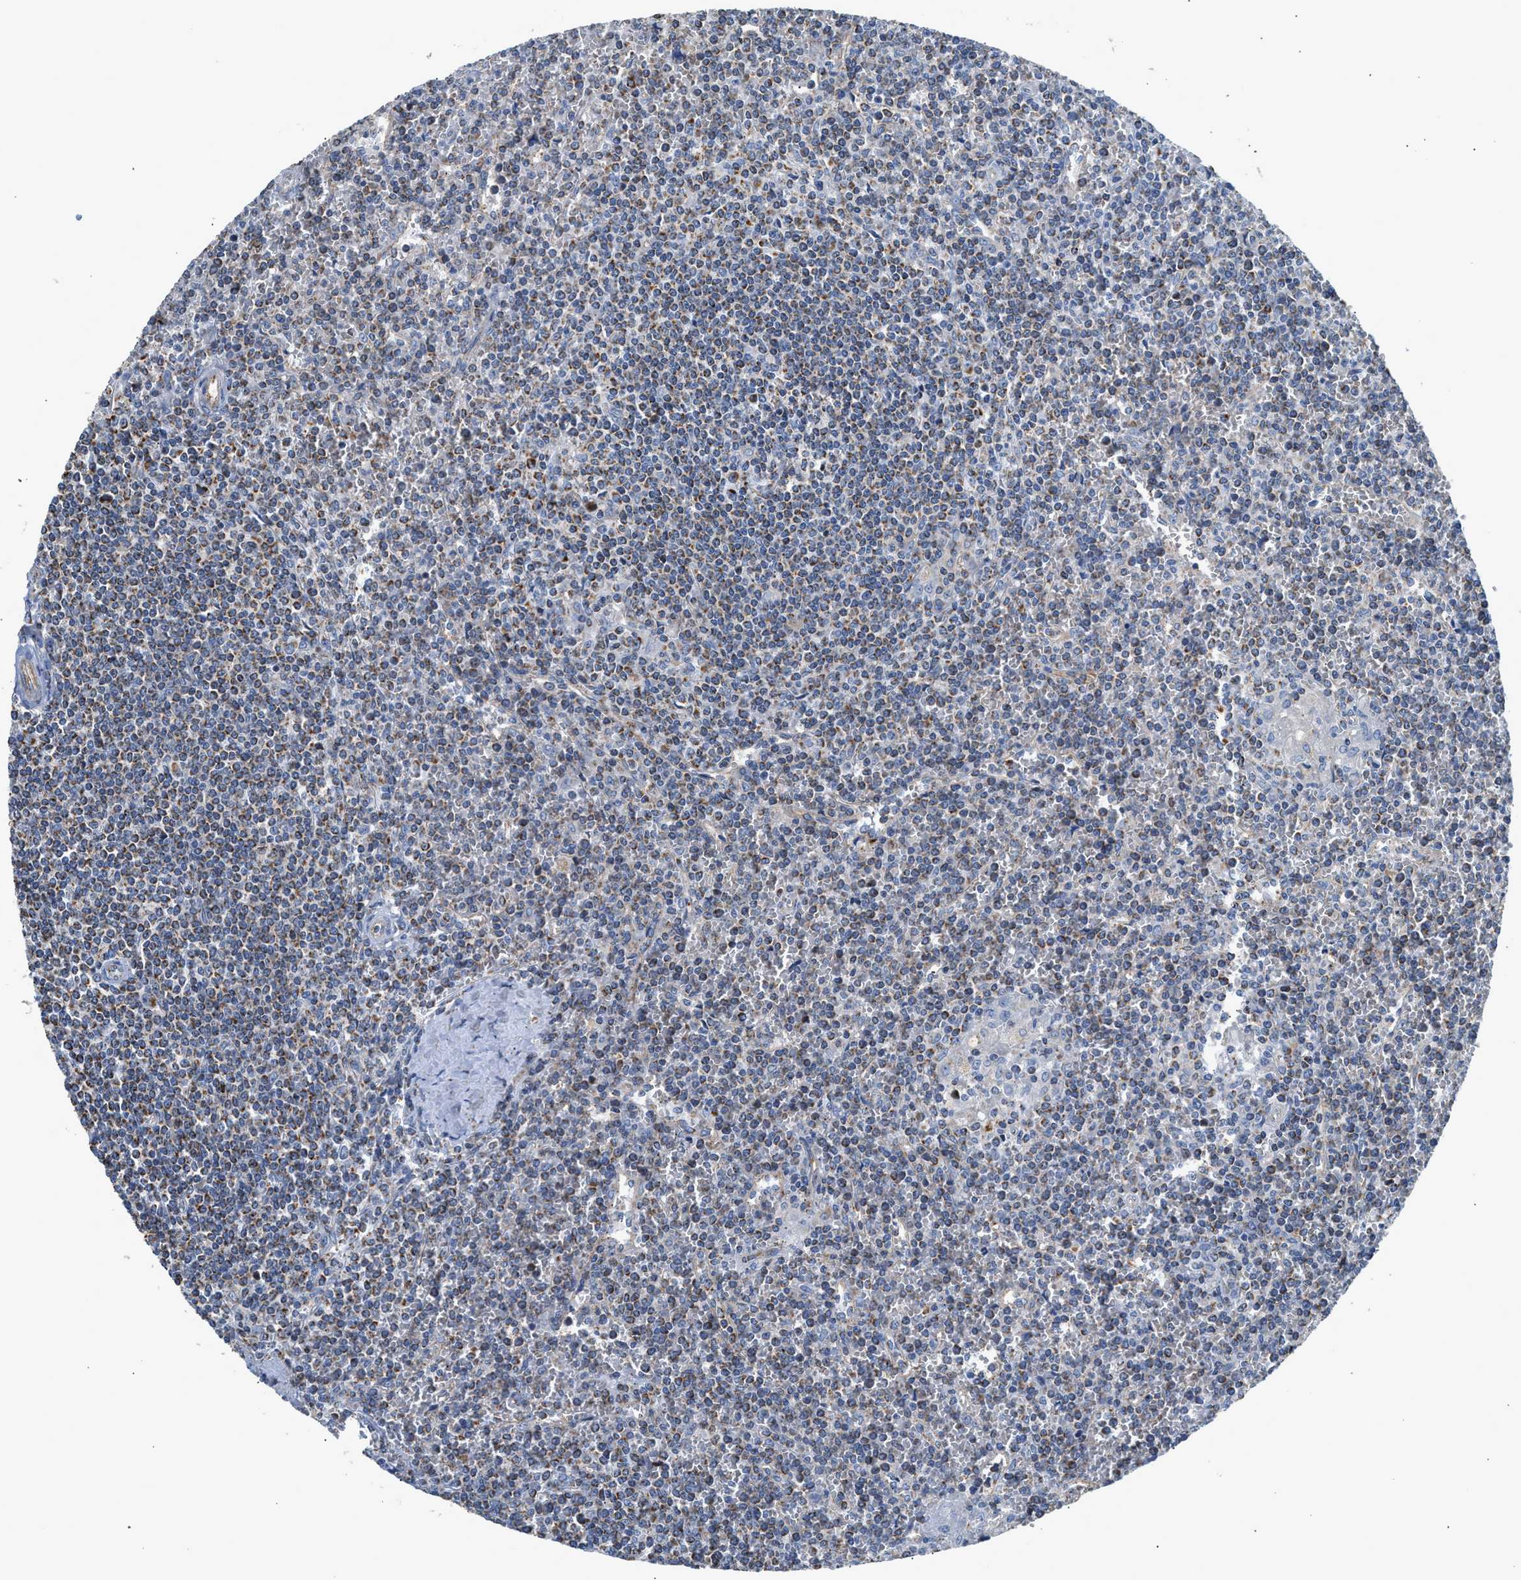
{"staining": {"intensity": "weak", "quantity": "25%-75%", "location": "cytoplasmic/membranous"}, "tissue": "lymphoma", "cell_type": "Tumor cells", "image_type": "cancer", "snomed": [{"axis": "morphology", "description": "Malignant lymphoma, non-Hodgkin's type, Low grade"}, {"axis": "topography", "description": "Spleen"}], "caption": "High-magnification brightfield microscopy of low-grade malignant lymphoma, non-Hodgkin's type stained with DAB (brown) and counterstained with hematoxylin (blue). tumor cells exhibit weak cytoplasmic/membranous positivity is identified in about25%-75% of cells.", "gene": "GOT2", "patient": {"sex": "female", "age": 19}}